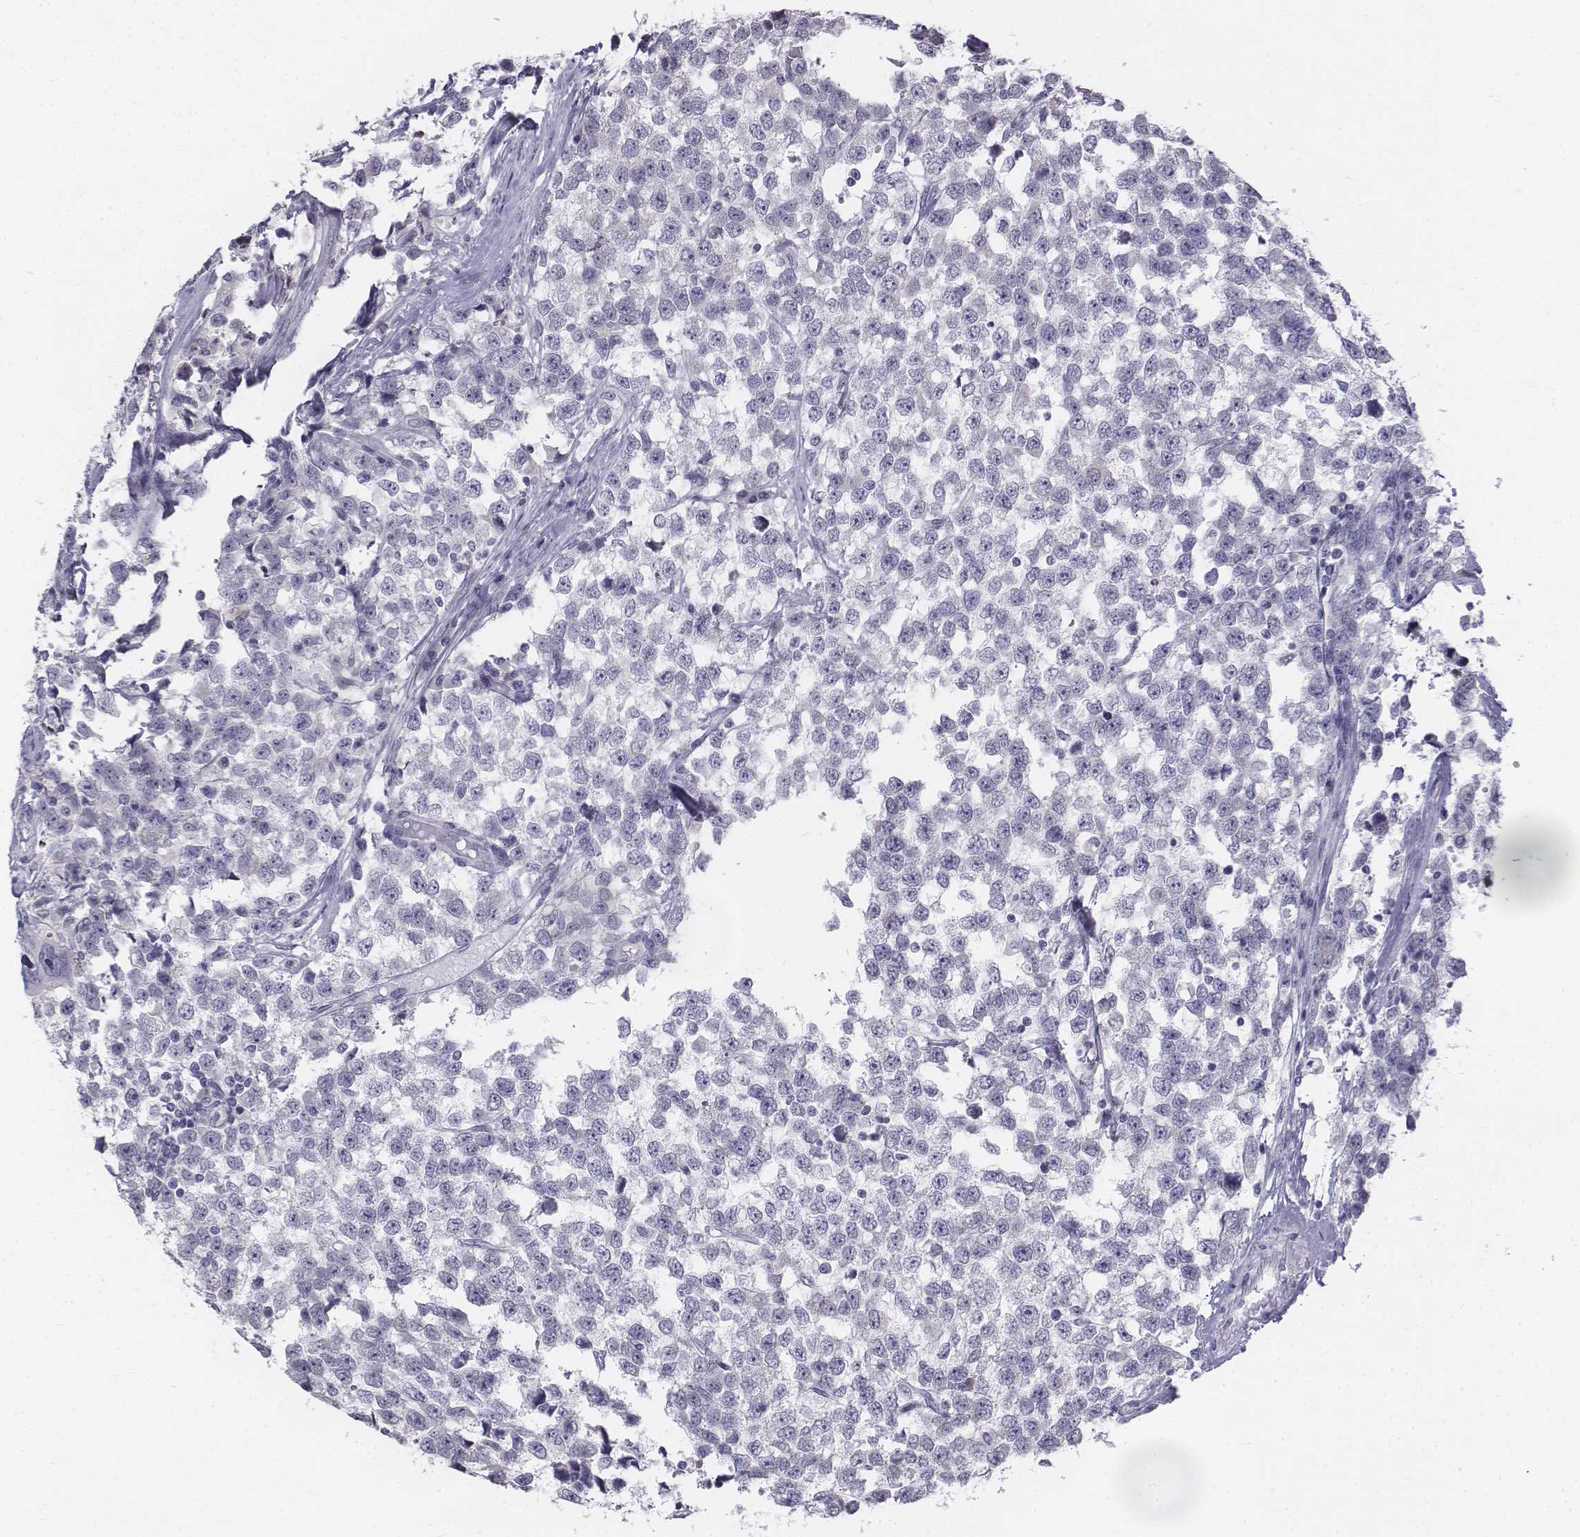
{"staining": {"intensity": "negative", "quantity": "none", "location": "none"}, "tissue": "testis cancer", "cell_type": "Tumor cells", "image_type": "cancer", "snomed": [{"axis": "morphology", "description": "Seminoma, NOS"}, {"axis": "topography", "description": "Testis"}], "caption": "An IHC histopathology image of testis cancer (seminoma) is shown. There is no staining in tumor cells of testis cancer (seminoma). (DAB (3,3'-diaminobenzidine) immunohistochemistry (IHC) with hematoxylin counter stain).", "gene": "PENK", "patient": {"sex": "male", "age": 34}}